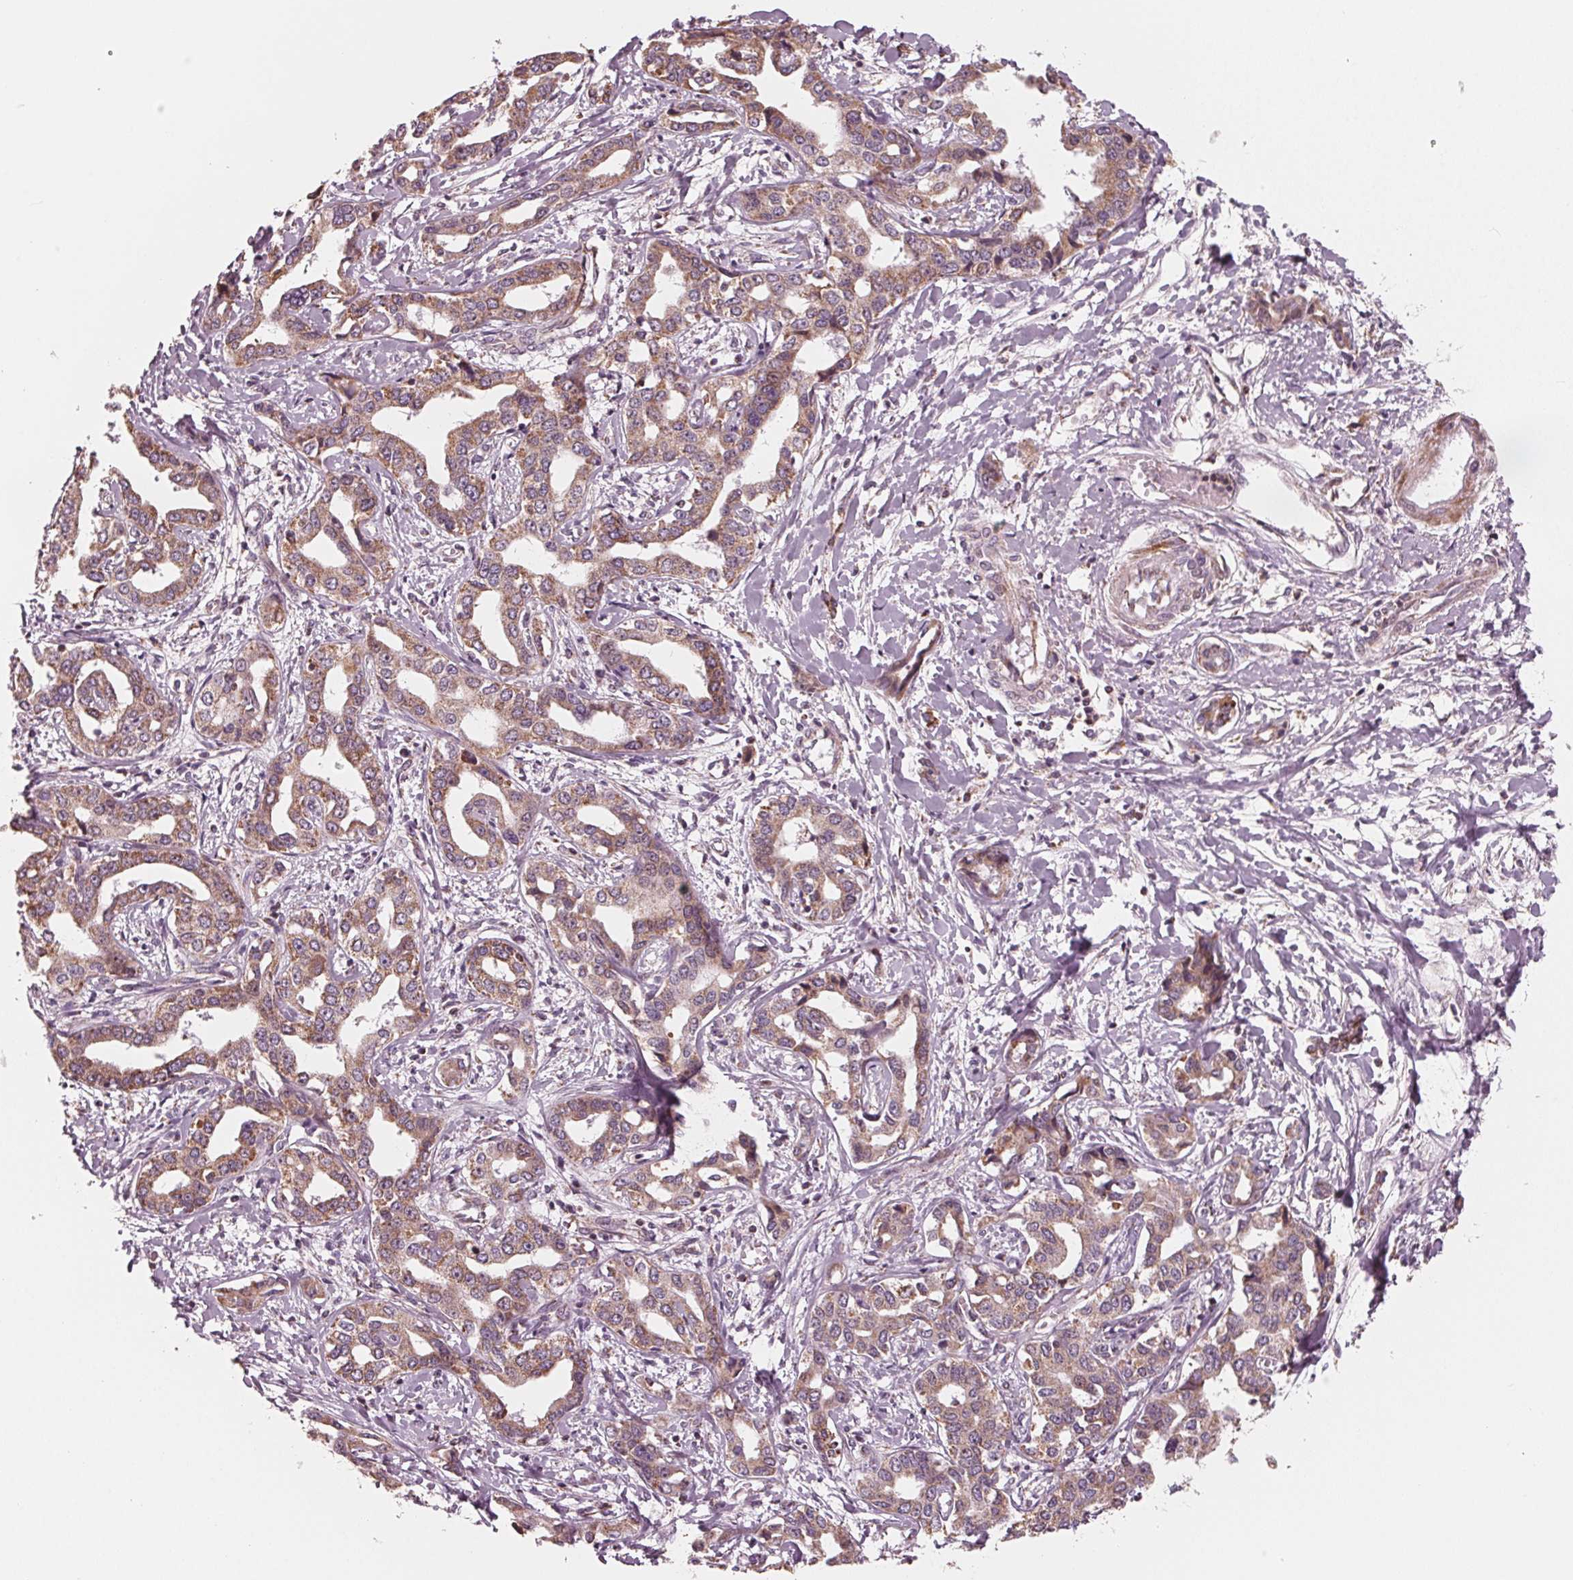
{"staining": {"intensity": "moderate", "quantity": ">75%", "location": "cytoplasmic/membranous"}, "tissue": "liver cancer", "cell_type": "Tumor cells", "image_type": "cancer", "snomed": [{"axis": "morphology", "description": "Cholangiocarcinoma"}, {"axis": "topography", "description": "Liver"}], "caption": "About >75% of tumor cells in human liver cholangiocarcinoma show moderate cytoplasmic/membranous protein expression as visualized by brown immunohistochemical staining.", "gene": "DCAF4L2", "patient": {"sex": "male", "age": 59}}